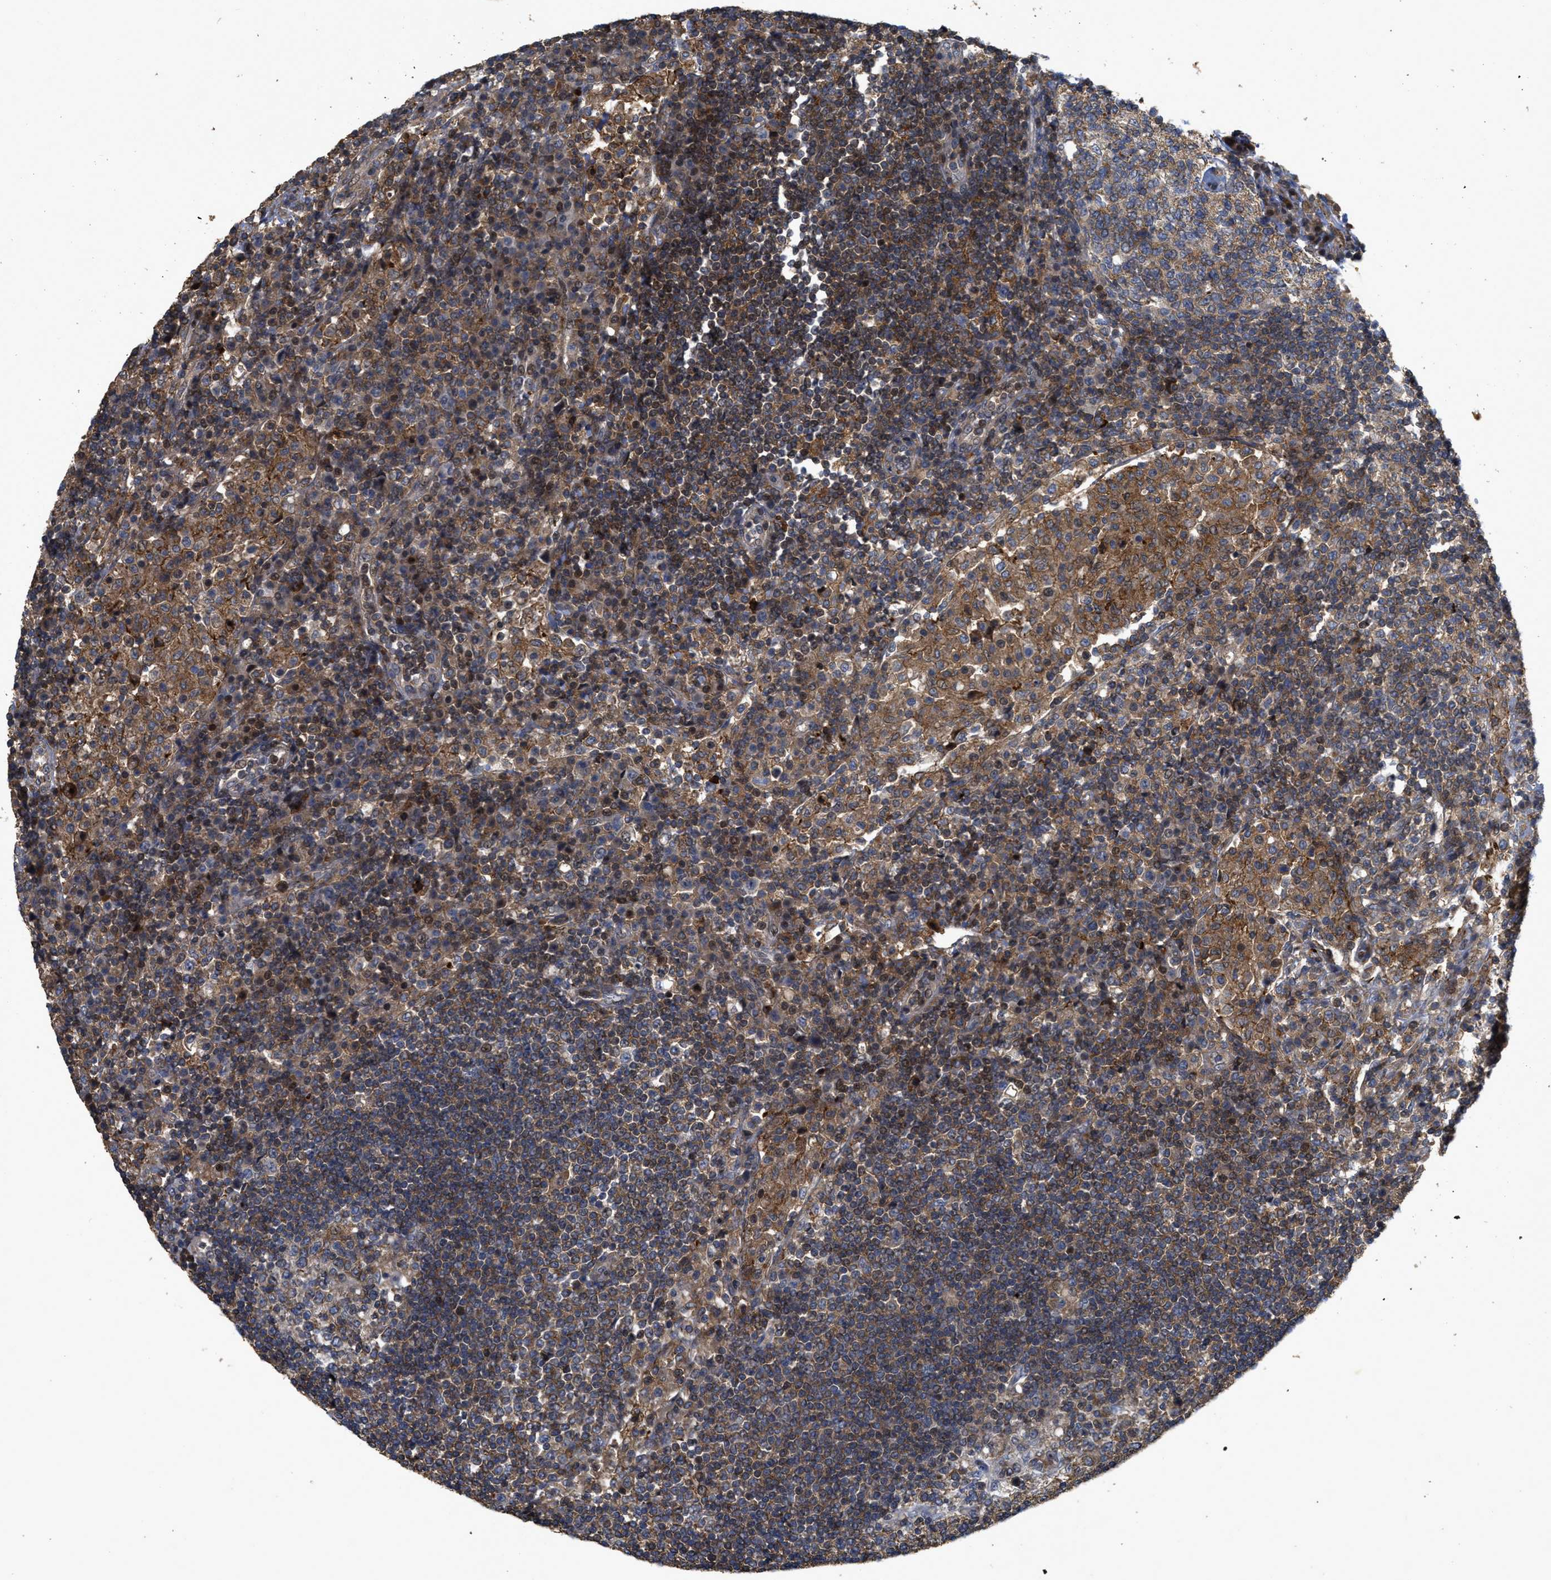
{"staining": {"intensity": "strong", "quantity": ">75%", "location": "cytoplasmic/membranous"}, "tissue": "lymph node", "cell_type": "Germinal center cells", "image_type": "normal", "snomed": [{"axis": "morphology", "description": "Normal tissue, NOS"}, {"axis": "topography", "description": "Lymph node"}], "caption": "Immunohistochemistry histopathology image of normal lymph node: lymph node stained using IHC reveals high levels of strong protein expression localized specifically in the cytoplasmic/membranous of germinal center cells, appearing as a cytoplasmic/membranous brown color.", "gene": "CBR3", "patient": {"sex": "female", "age": 53}}